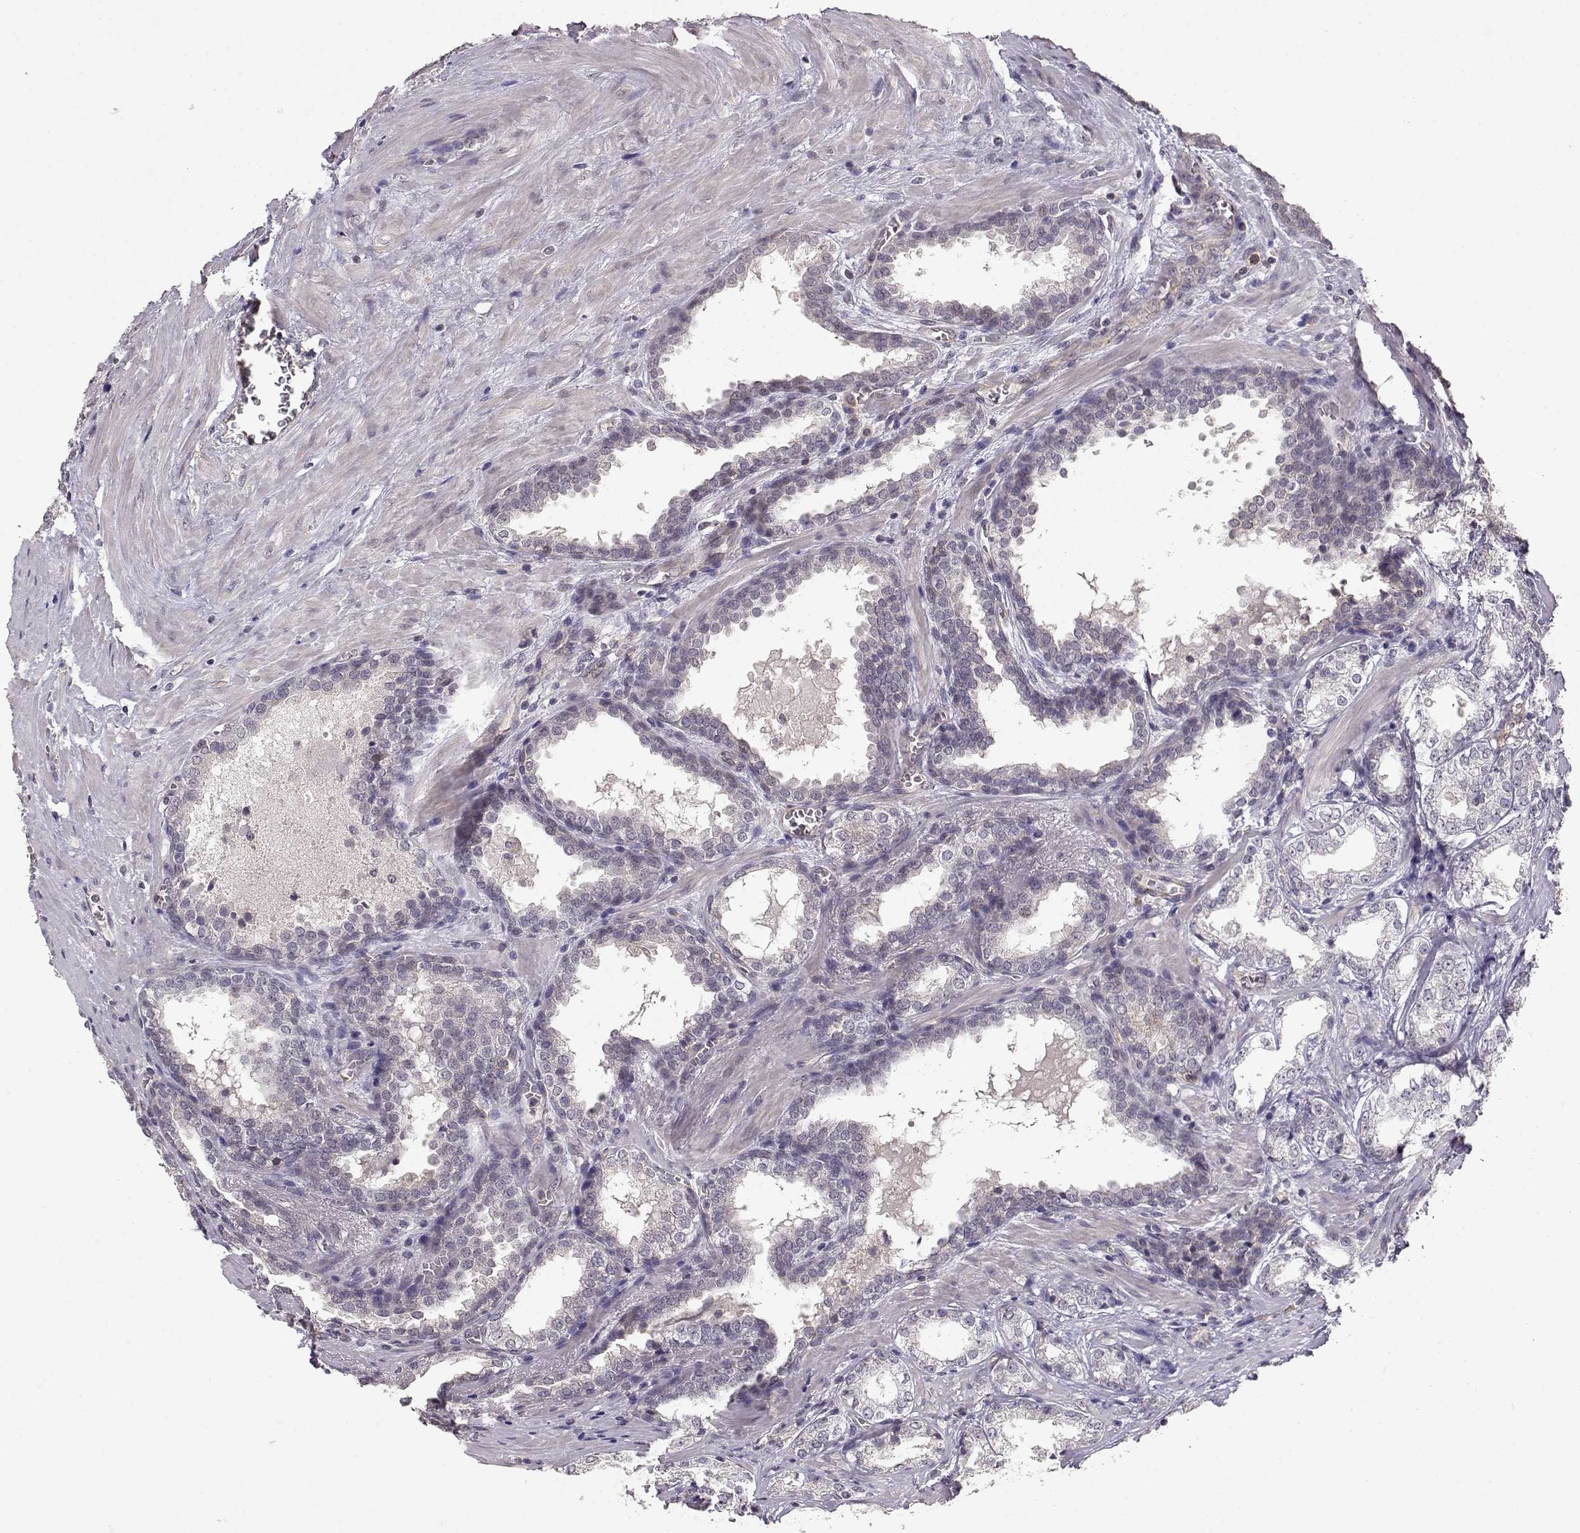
{"staining": {"intensity": "negative", "quantity": "none", "location": "none"}, "tissue": "prostate cancer", "cell_type": "Tumor cells", "image_type": "cancer", "snomed": [{"axis": "morphology", "description": "Adenocarcinoma, NOS"}, {"axis": "topography", "description": "Prostate and seminal vesicle, NOS"}], "caption": "The micrograph displays no significant staining in tumor cells of adenocarcinoma (prostate).", "gene": "IFITM1", "patient": {"sex": "male", "age": 63}}